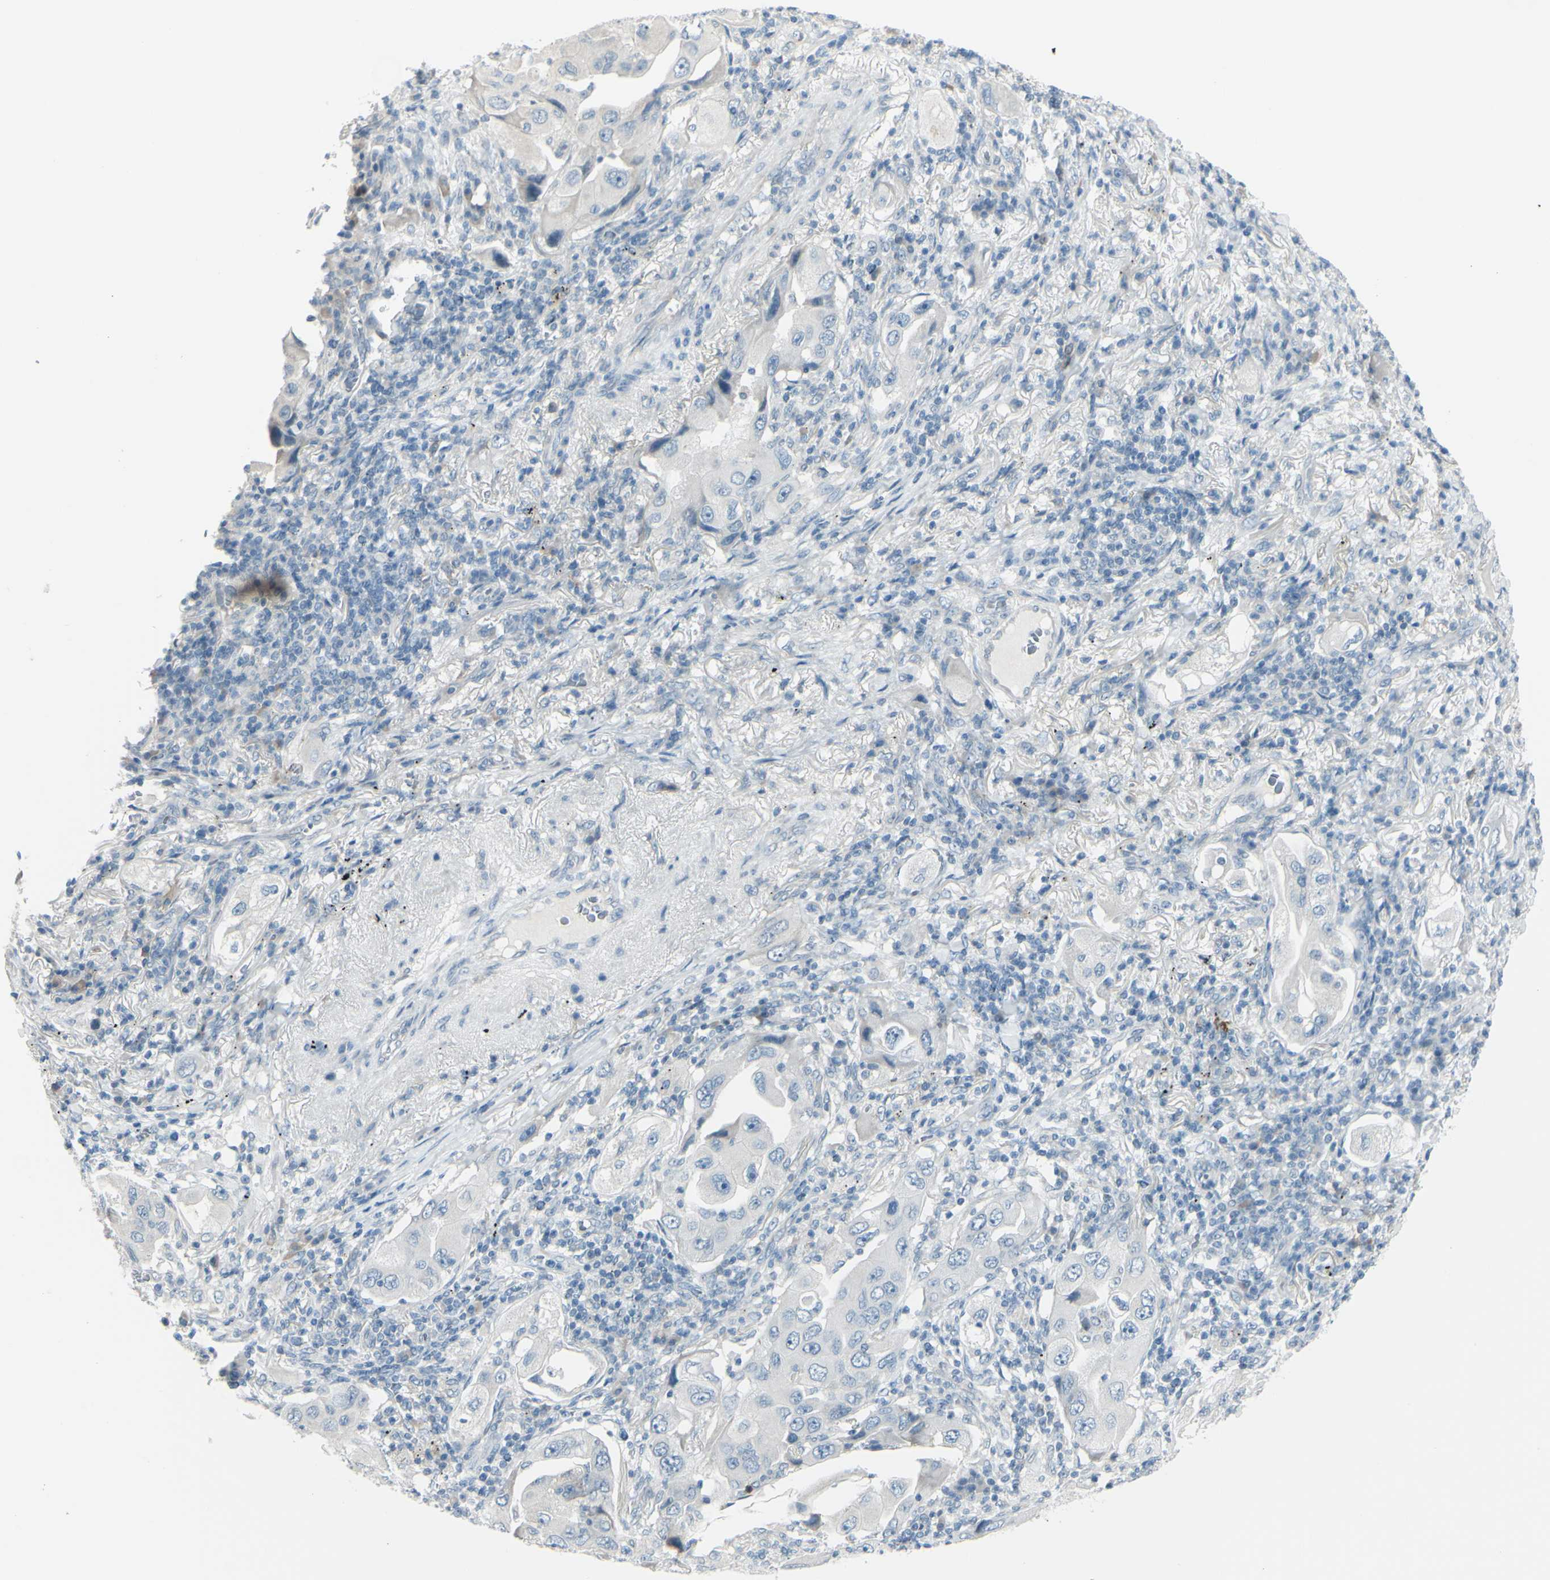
{"staining": {"intensity": "negative", "quantity": "none", "location": "none"}, "tissue": "lung cancer", "cell_type": "Tumor cells", "image_type": "cancer", "snomed": [{"axis": "morphology", "description": "Adenocarcinoma, NOS"}, {"axis": "topography", "description": "Lung"}], "caption": "The micrograph exhibits no staining of tumor cells in lung cancer.", "gene": "GPR34", "patient": {"sex": "female", "age": 65}}